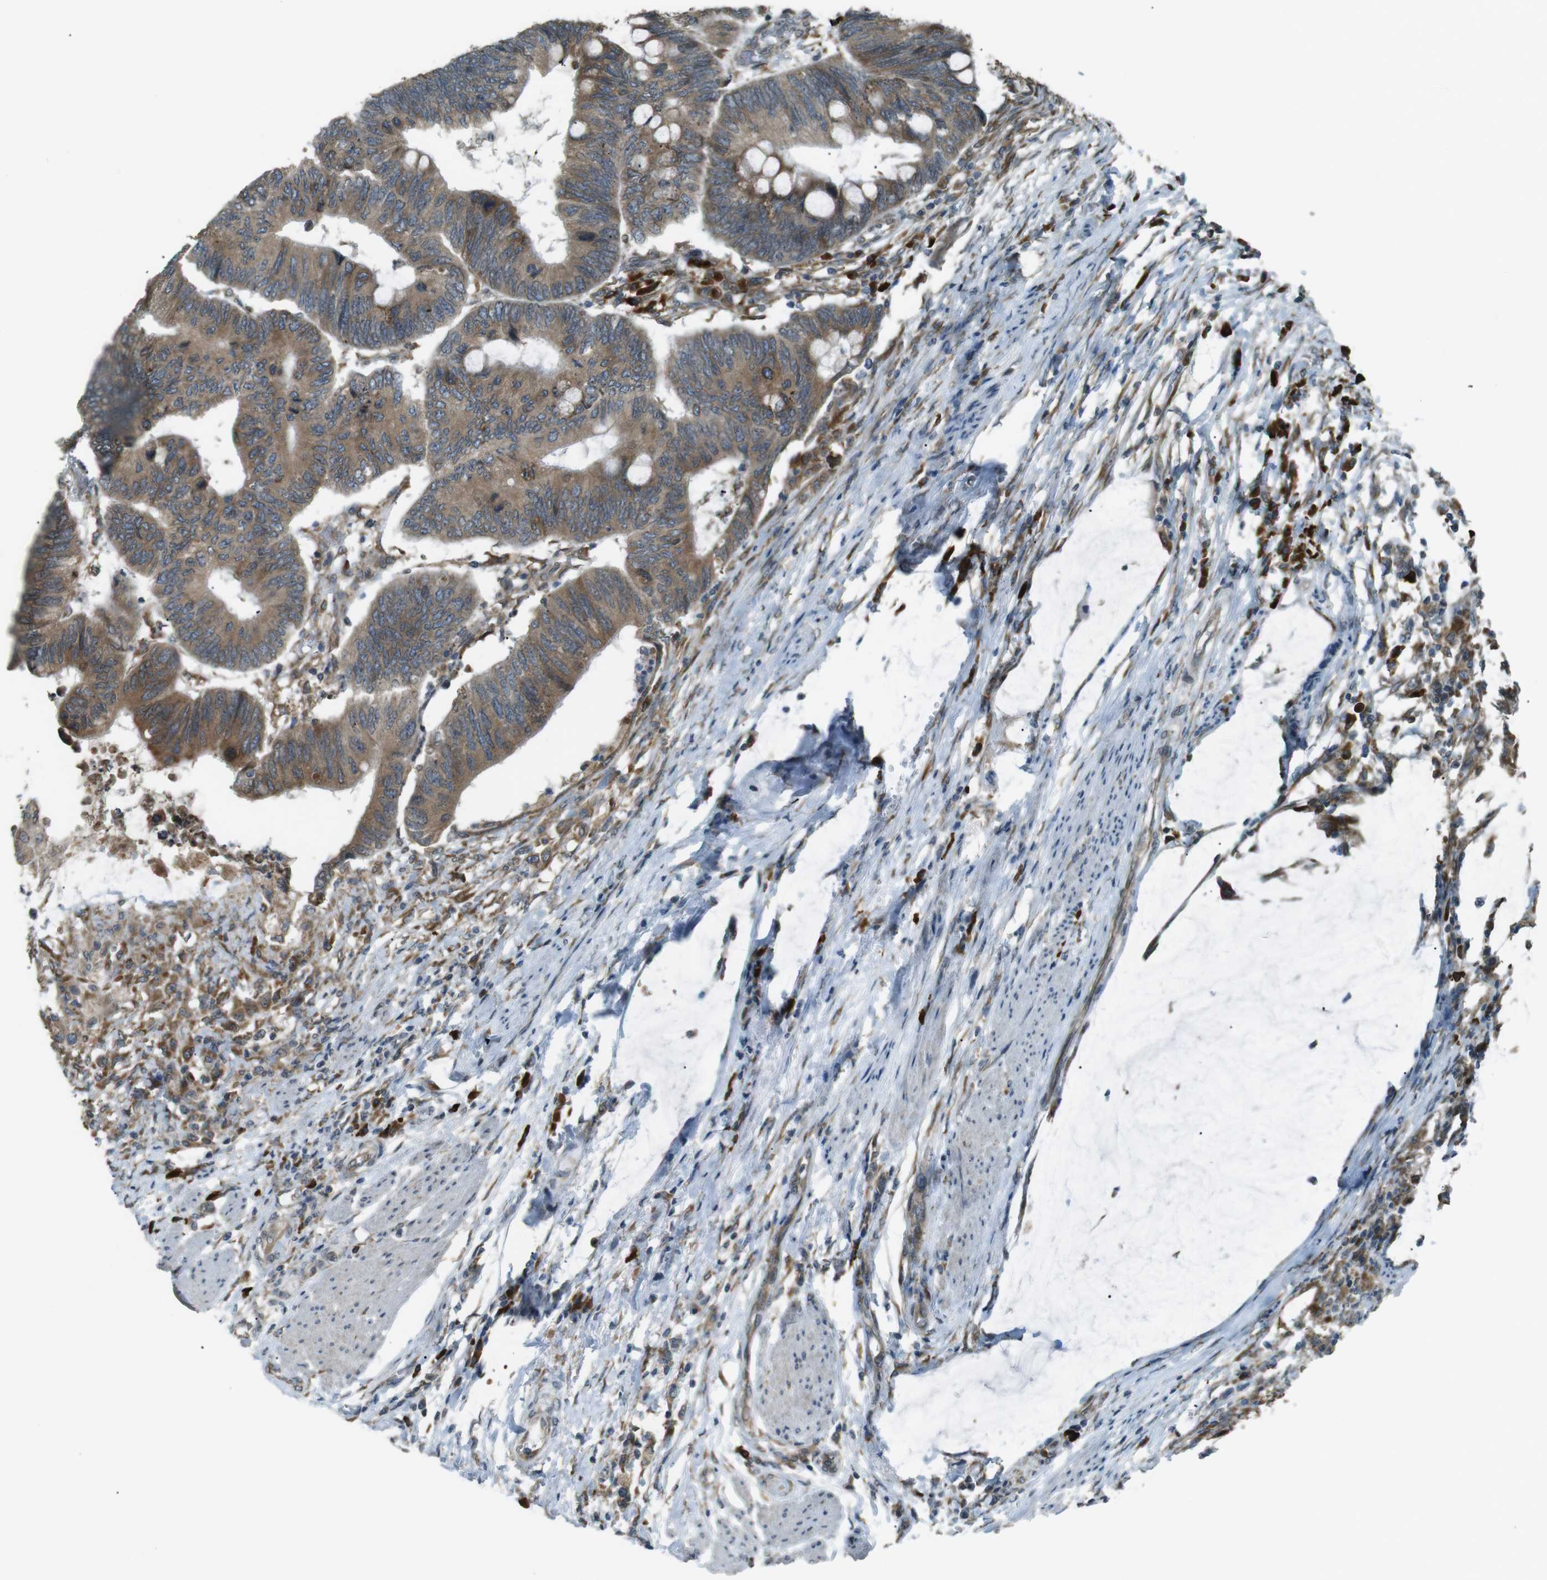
{"staining": {"intensity": "moderate", "quantity": ">75%", "location": "cytoplasmic/membranous"}, "tissue": "colorectal cancer", "cell_type": "Tumor cells", "image_type": "cancer", "snomed": [{"axis": "morphology", "description": "Normal tissue, NOS"}, {"axis": "morphology", "description": "Adenocarcinoma, NOS"}, {"axis": "topography", "description": "Rectum"}, {"axis": "topography", "description": "Peripheral nerve tissue"}], "caption": "Moderate cytoplasmic/membranous staining is appreciated in about >75% of tumor cells in colorectal adenocarcinoma.", "gene": "TMED4", "patient": {"sex": "male", "age": 92}}